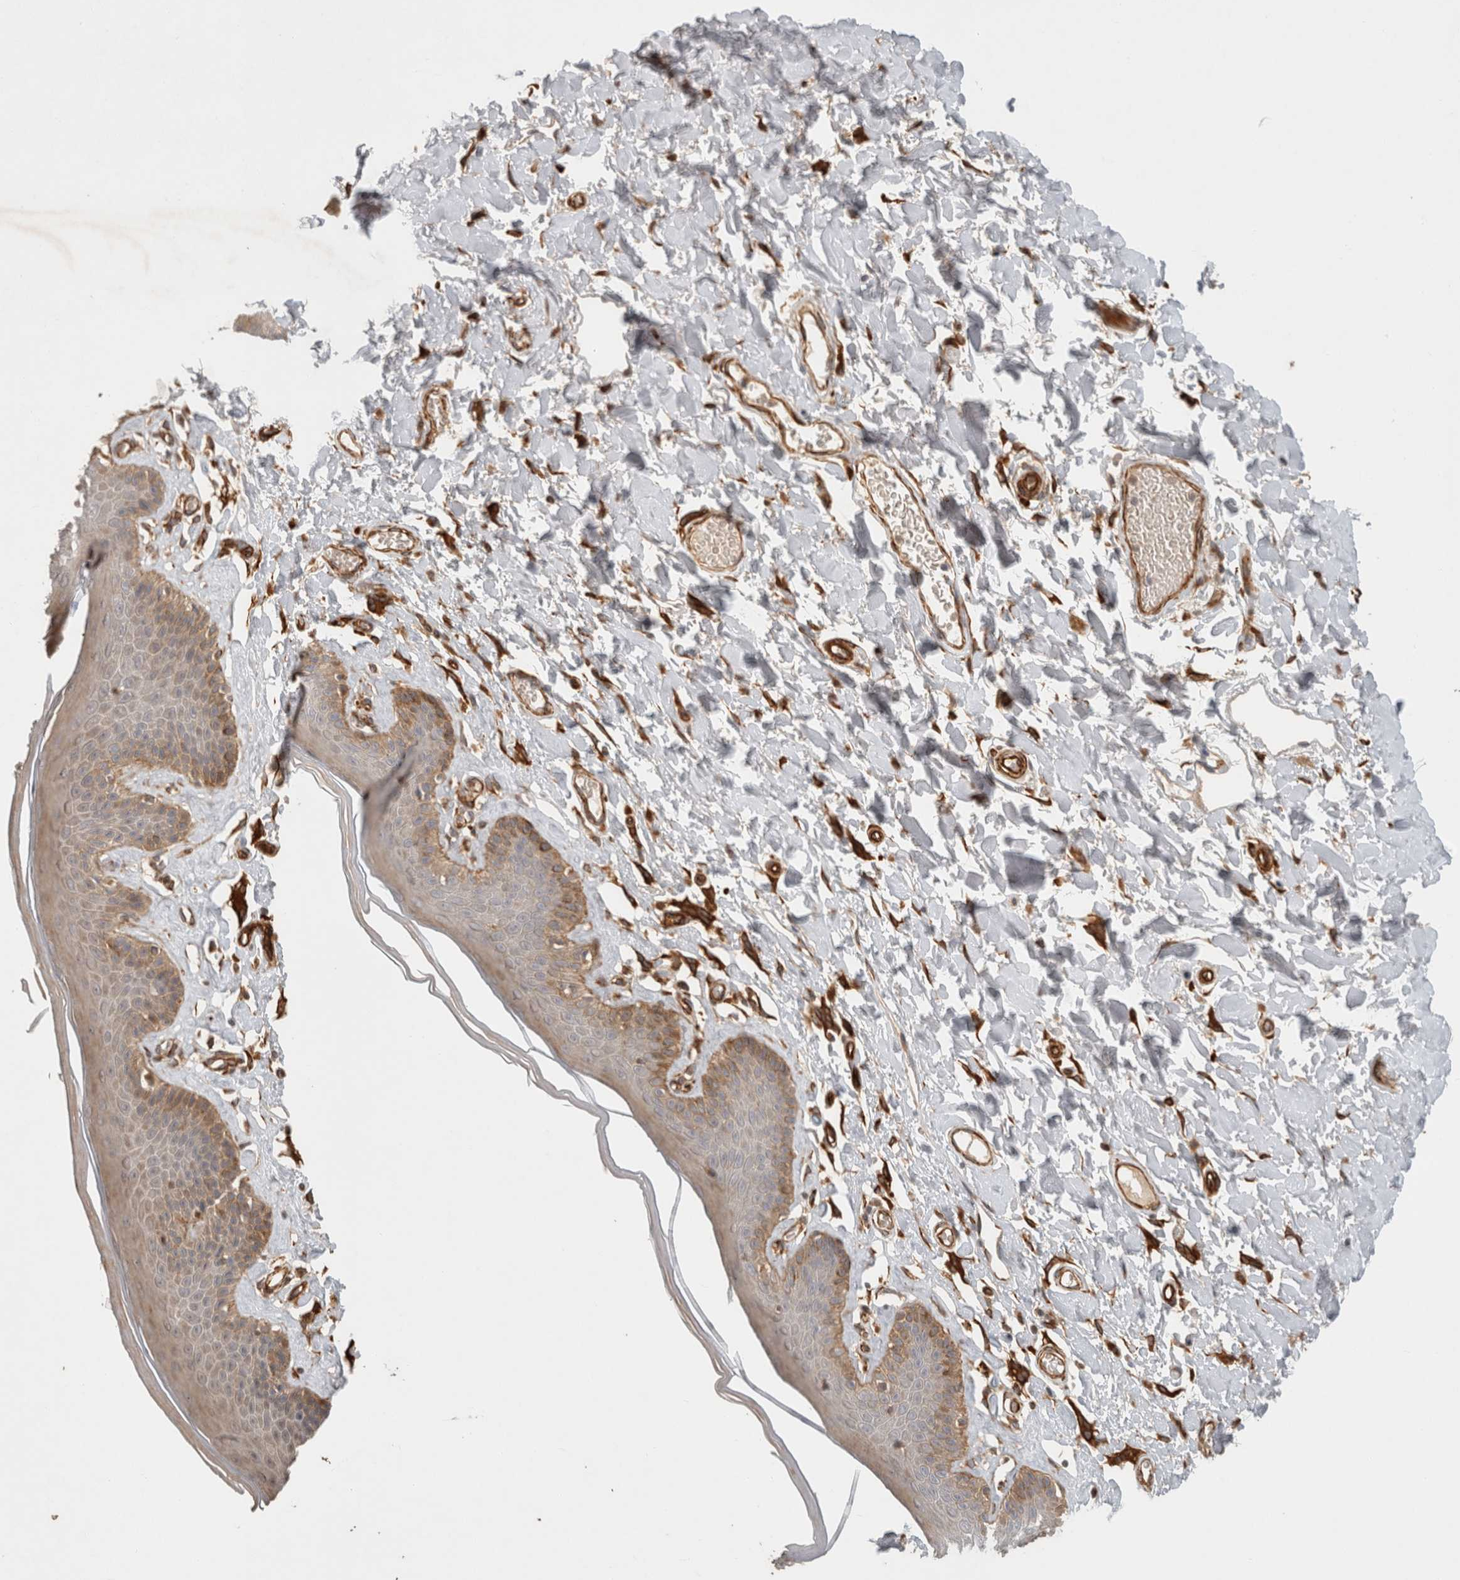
{"staining": {"intensity": "moderate", "quantity": "25%-75%", "location": "cytoplasmic/membranous"}, "tissue": "skin", "cell_type": "Epidermal cells", "image_type": "normal", "snomed": [{"axis": "morphology", "description": "Normal tissue, NOS"}, {"axis": "topography", "description": "Vulva"}], "caption": "A brown stain labels moderate cytoplasmic/membranous positivity of a protein in epidermal cells of unremarkable skin.", "gene": "SIPA1L2", "patient": {"sex": "female", "age": 73}}